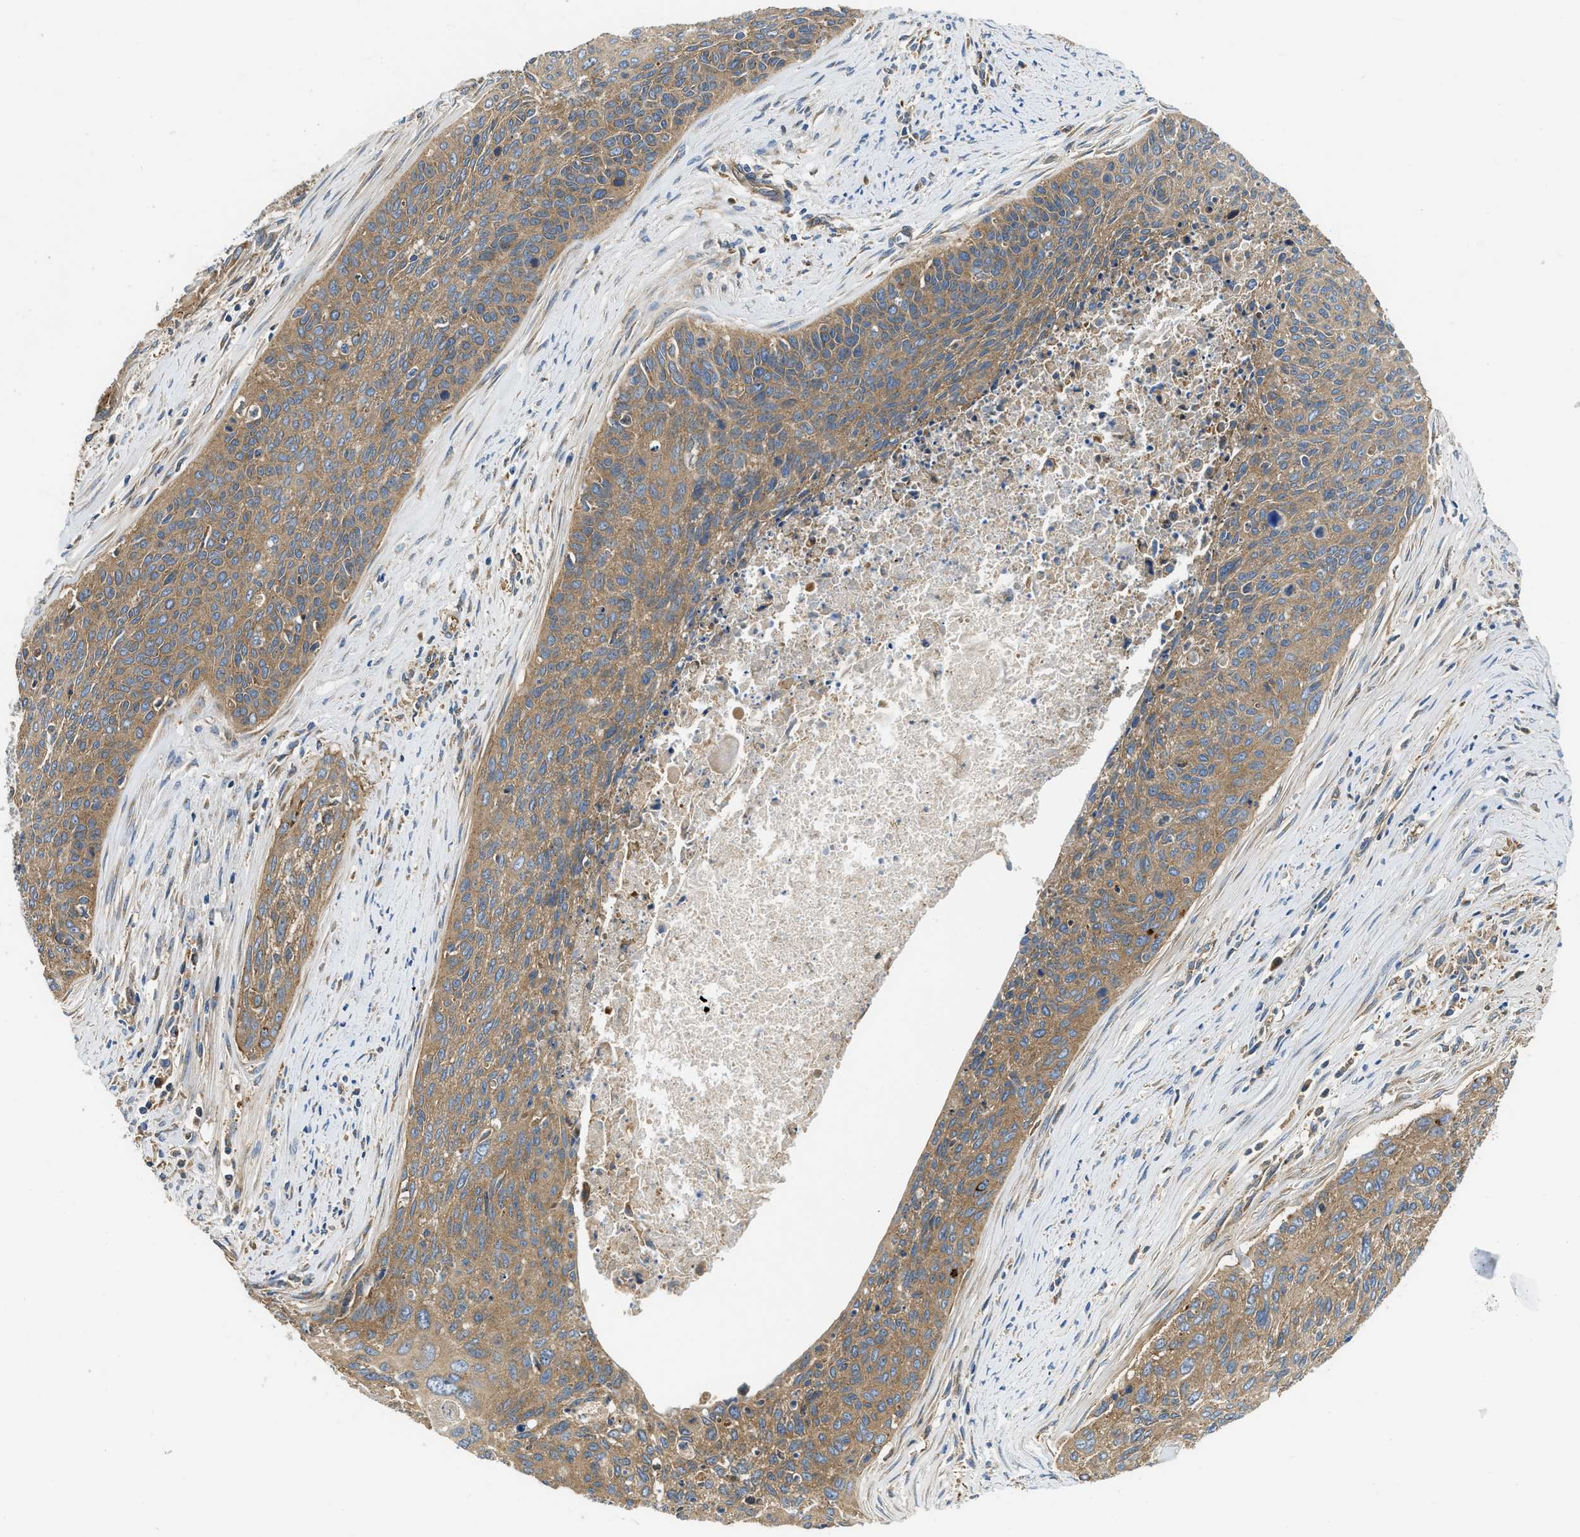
{"staining": {"intensity": "moderate", "quantity": ">75%", "location": "cytoplasmic/membranous"}, "tissue": "cervical cancer", "cell_type": "Tumor cells", "image_type": "cancer", "snomed": [{"axis": "morphology", "description": "Squamous cell carcinoma, NOS"}, {"axis": "topography", "description": "Cervix"}], "caption": "Protein staining of squamous cell carcinoma (cervical) tissue demonstrates moderate cytoplasmic/membranous expression in approximately >75% of tumor cells.", "gene": "FLNB", "patient": {"sex": "female", "age": 55}}